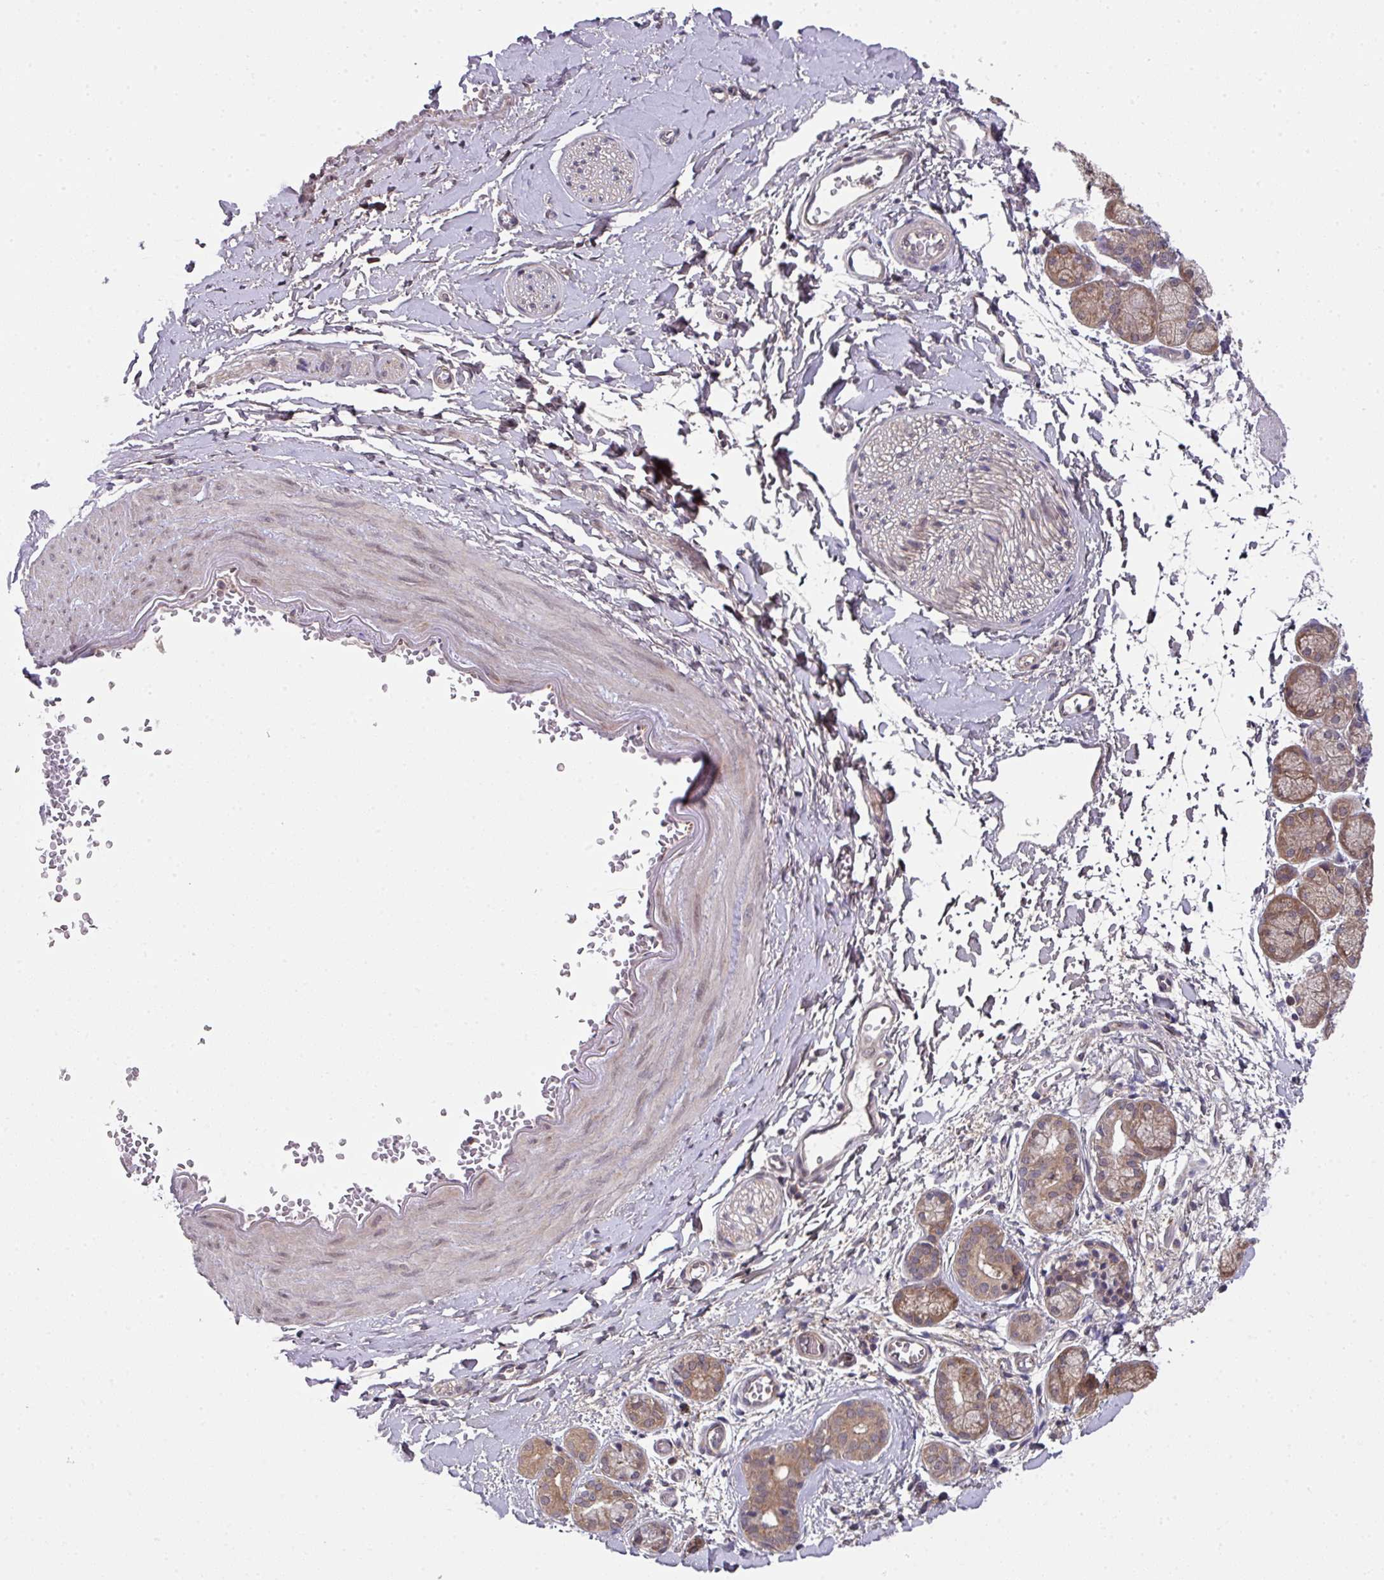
{"staining": {"intensity": "negative", "quantity": "none", "location": "none"}, "tissue": "adipose tissue", "cell_type": "Adipocytes", "image_type": "normal", "snomed": [{"axis": "morphology", "description": "Normal tissue, NOS"}, {"axis": "topography", "description": "Salivary gland"}, {"axis": "topography", "description": "Peripheral nerve tissue"}], "caption": "Adipose tissue stained for a protein using immunohistochemistry demonstrates no expression adipocytes.", "gene": "CAMLG", "patient": {"sex": "female", "age": 24}}